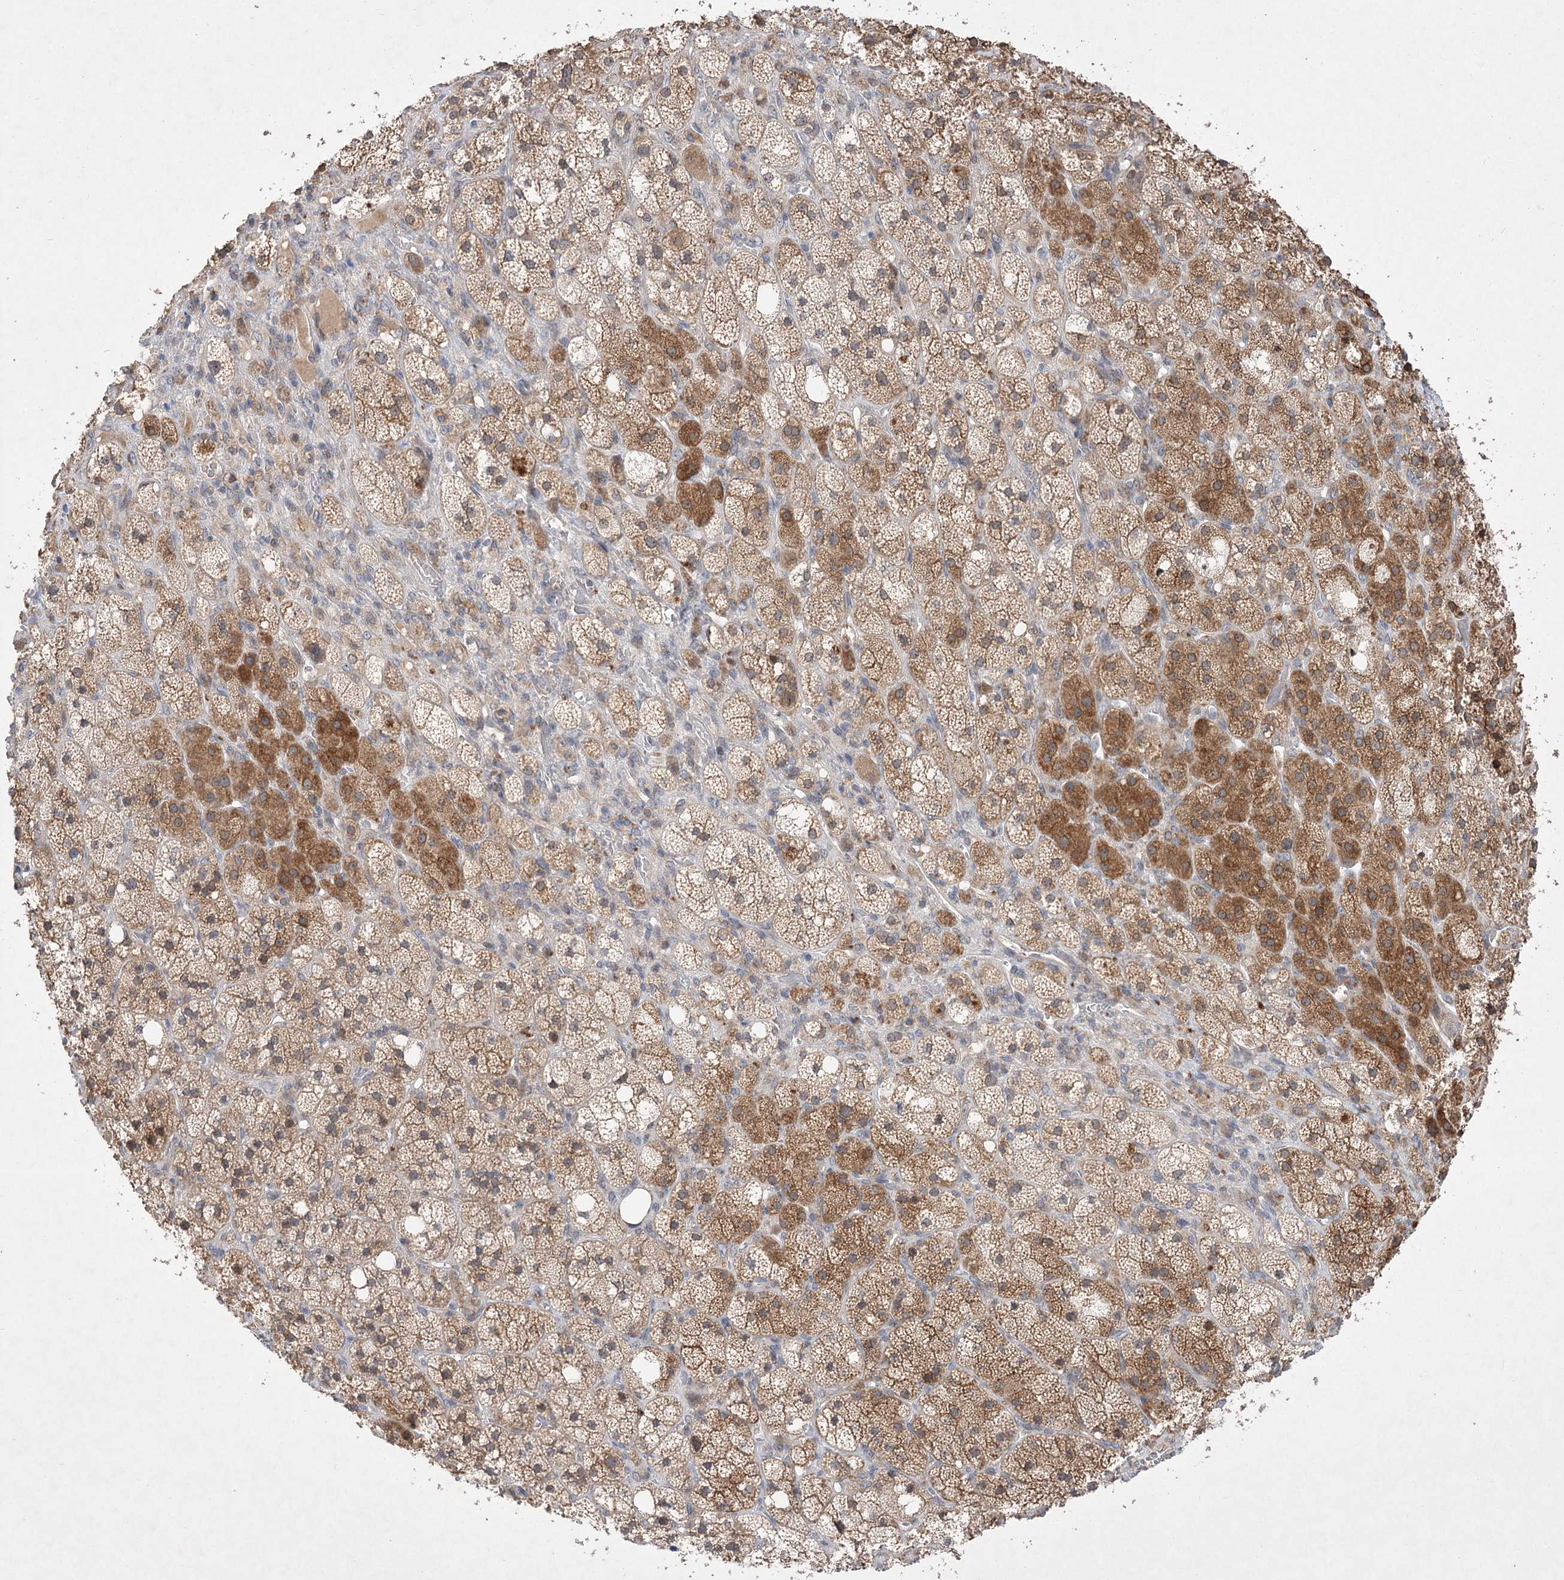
{"staining": {"intensity": "strong", "quantity": "25%-75%", "location": "cytoplasmic/membranous"}, "tissue": "adrenal gland", "cell_type": "Glandular cells", "image_type": "normal", "snomed": [{"axis": "morphology", "description": "Normal tissue, NOS"}, {"axis": "topography", "description": "Adrenal gland"}], "caption": "This is an image of IHC staining of normal adrenal gland, which shows strong expression in the cytoplasmic/membranous of glandular cells.", "gene": "HELT", "patient": {"sex": "male", "age": 61}}